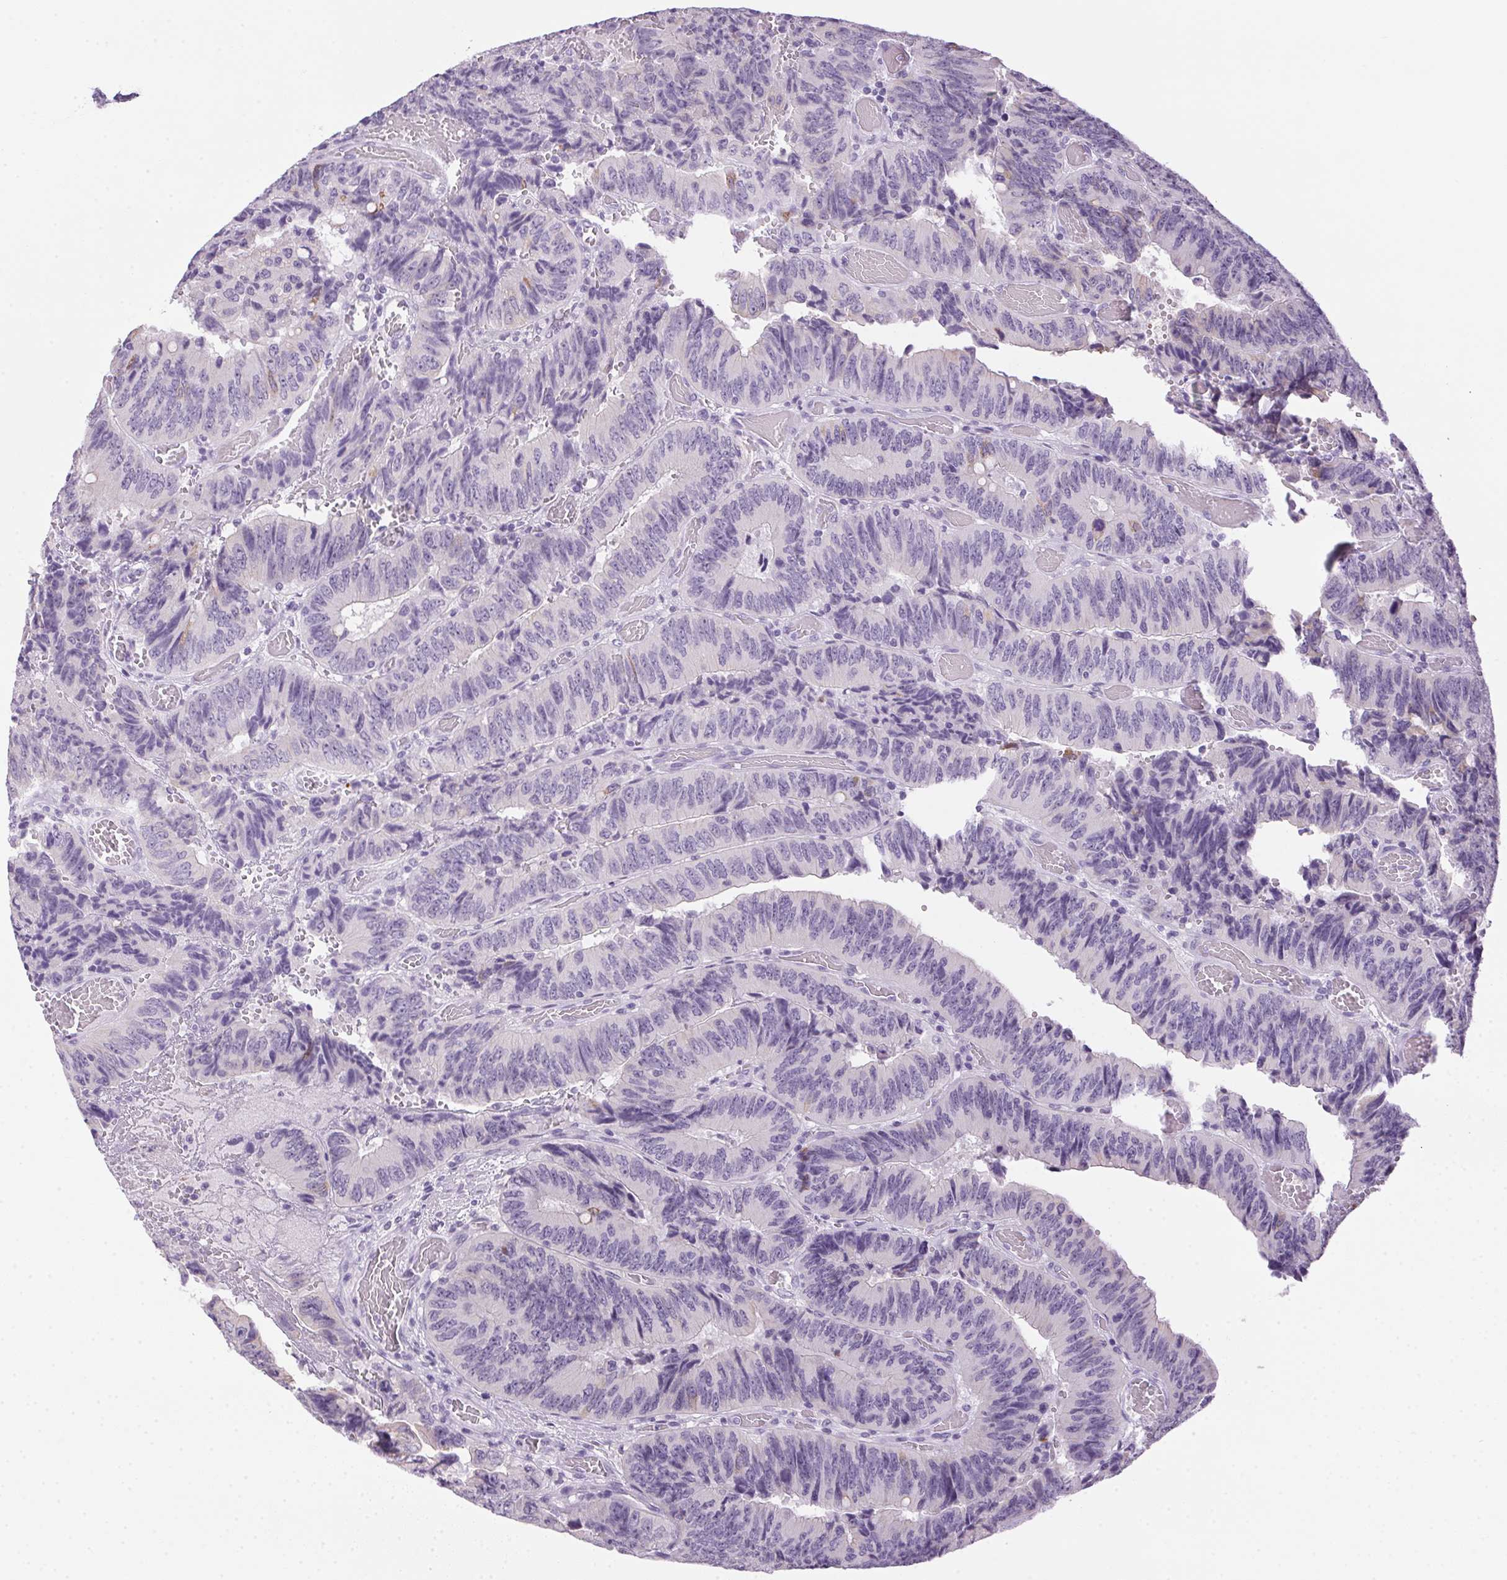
{"staining": {"intensity": "negative", "quantity": "none", "location": "none"}, "tissue": "colorectal cancer", "cell_type": "Tumor cells", "image_type": "cancer", "snomed": [{"axis": "morphology", "description": "Adenocarcinoma, NOS"}, {"axis": "topography", "description": "Colon"}], "caption": "Photomicrograph shows no significant protein positivity in tumor cells of adenocarcinoma (colorectal).", "gene": "POPDC2", "patient": {"sex": "female", "age": 84}}